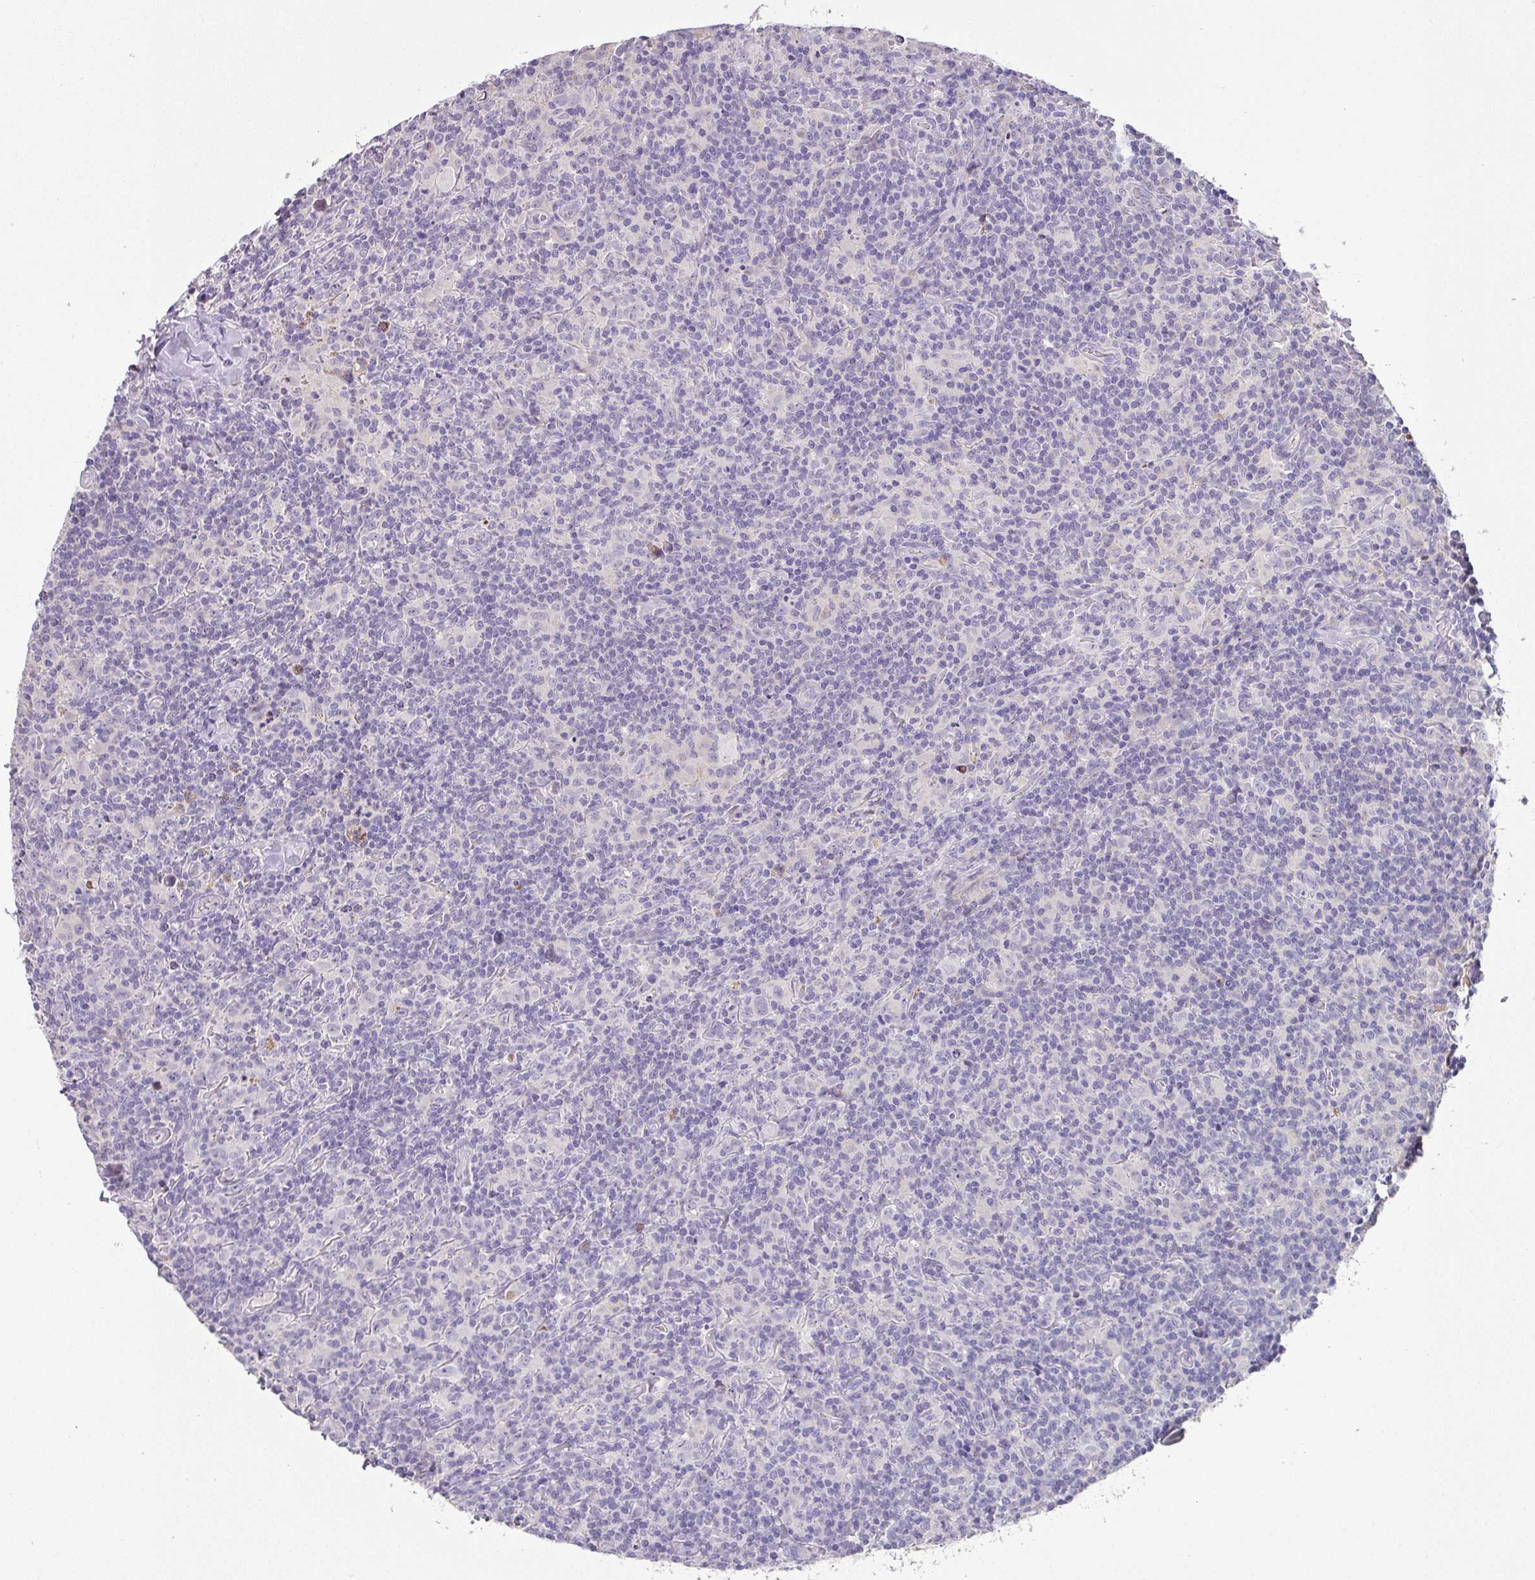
{"staining": {"intensity": "negative", "quantity": "none", "location": "none"}, "tissue": "lymphoma", "cell_type": "Tumor cells", "image_type": "cancer", "snomed": [{"axis": "morphology", "description": "Hodgkin's disease, NOS"}, {"axis": "topography", "description": "Lymph node"}], "caption": "Photomicrograph shows no protein expression in tumor cells of Hodgkin's disease tissue.", "gene": "CCZ1", "patient": {"sex": "female", "age": 18}}